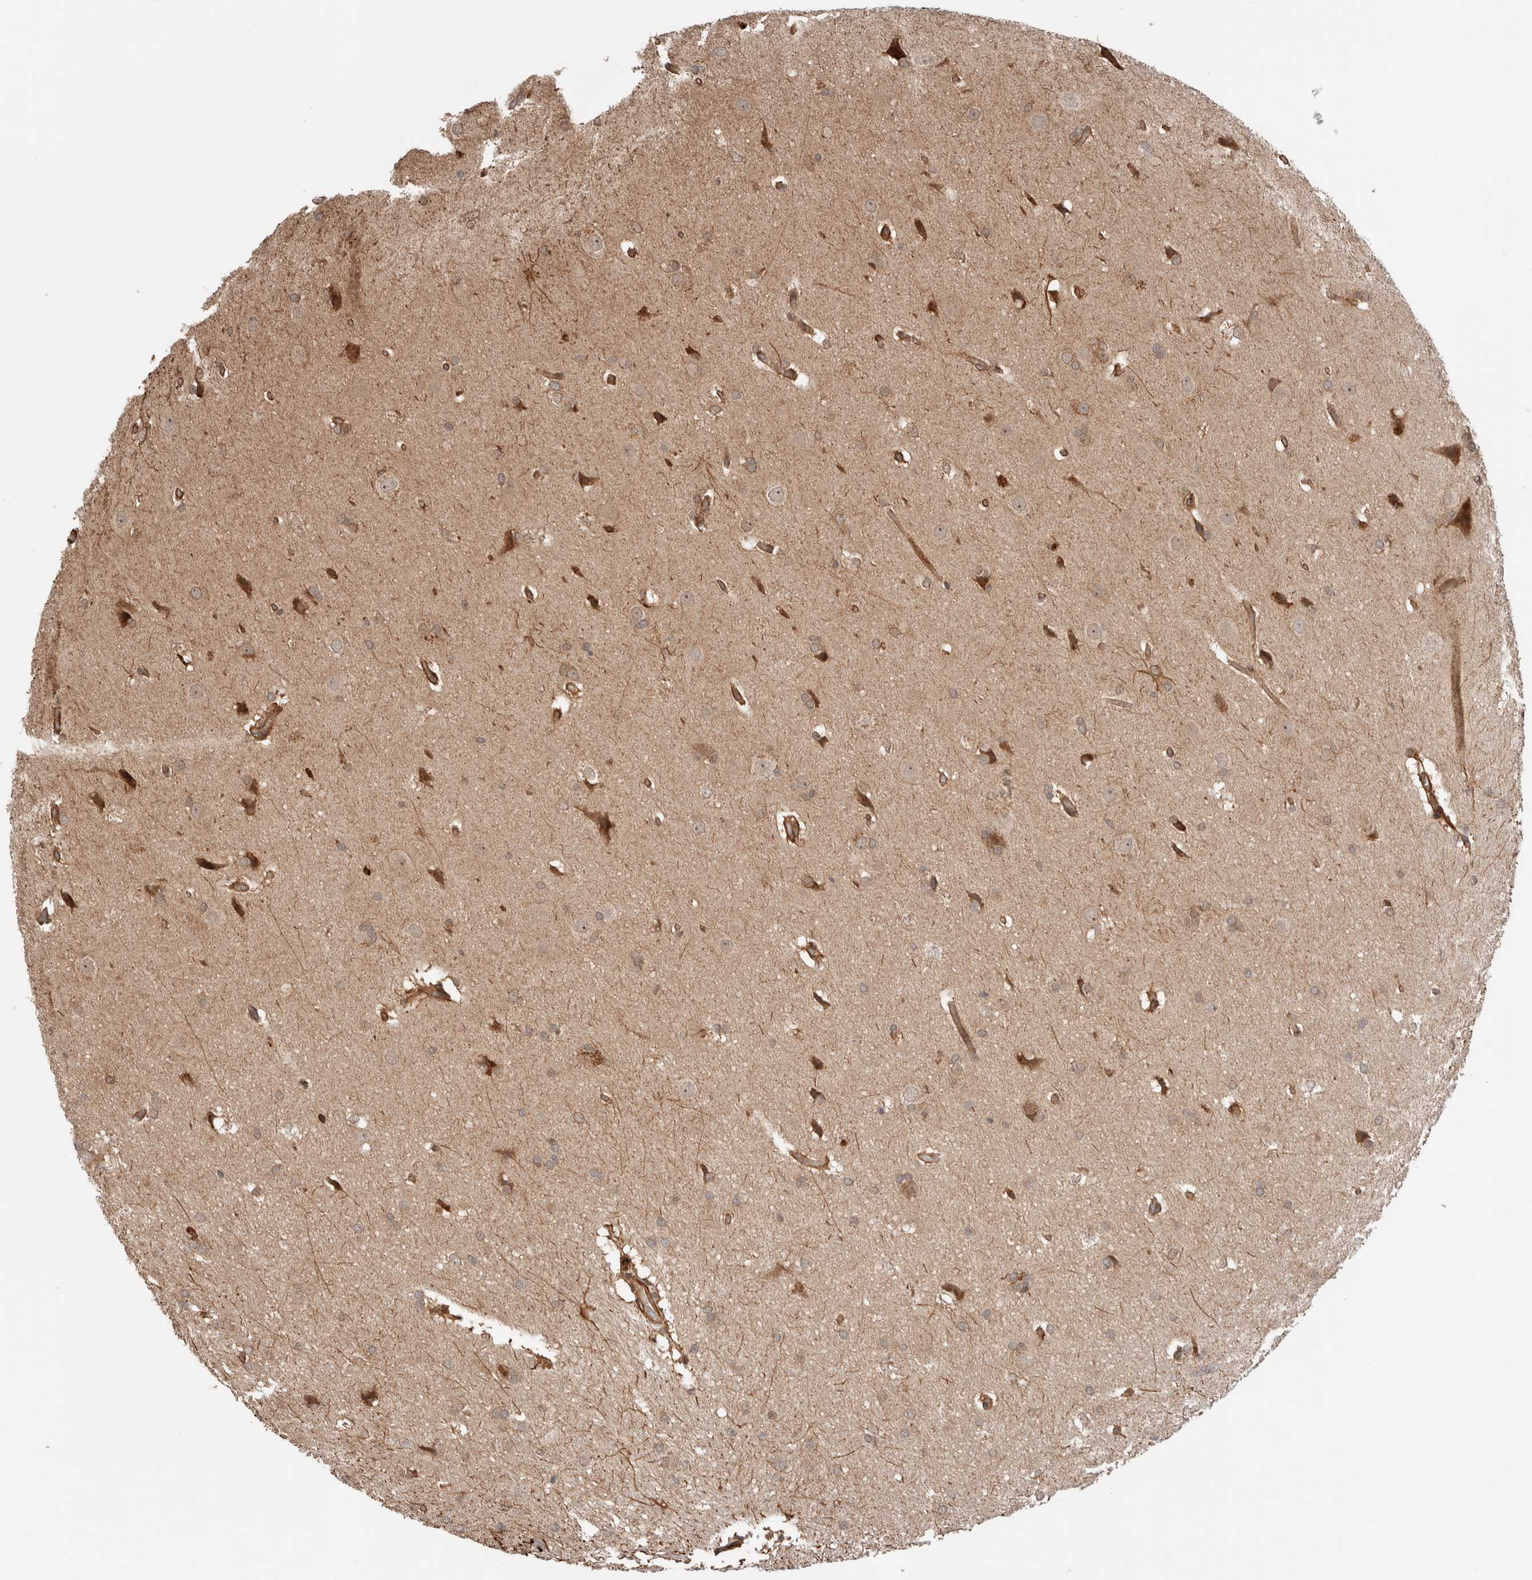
{"staining": {"intensity": "weak", "quantity": ">75%", "location": "cytoplasmic/membranous"}, "tissue": "glioma", "cell_type": "Tumor cells", "image_type": "cancer", "snomed": [{"axis": "morphology", "description": "Glioma, malignant, Low grade"}, {"axis": "topography", "description": "Brain"}], "caption": "Malignant glioma (low-grade) tissue exhibits weak cytoplasmic/membranous staining in about >75% of tumor cells (DAB (3,3'-diaminobenzidine) IHC, brown staining for protein, blue staining for nuclei).", "gene": "ZNF649", "patient": {"sex": "female", "age": 37}}